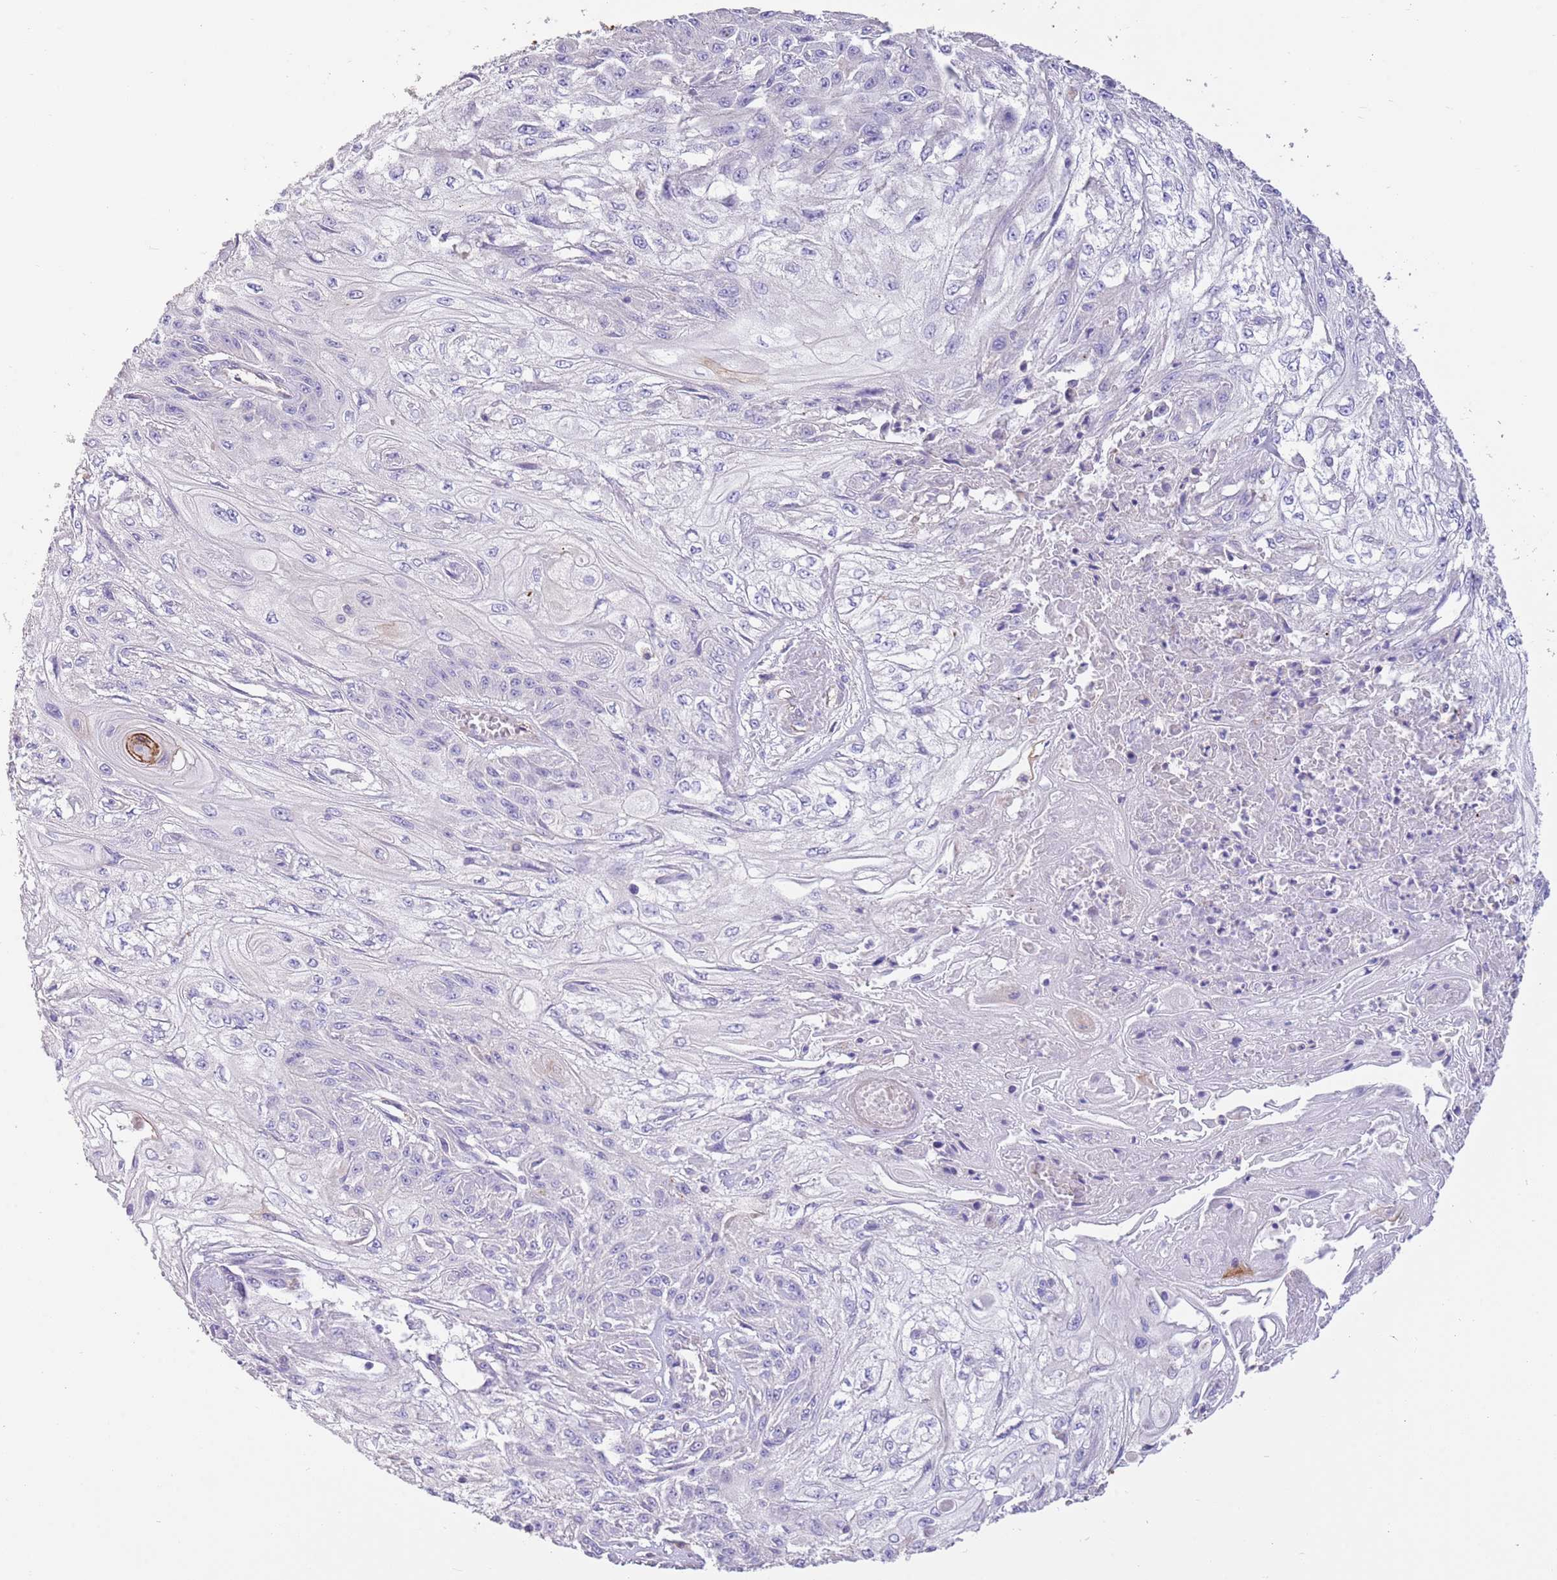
{"staining": {"intensity": "negative", "quantity": "none", "location": "none"}, "tissue": "skin cancer", "cell_type": "Tumor cells", "image_type": "cancer", "snomed": [{"axis": "morphology", "description": "Squamous cell carcinoma, NOS"}, {"axis": "morphology", "description": "Squamous cell carcinoma, metastatic, NOS"}, {"axis": "topography", "description": "Skin"}, {"axis": "topography", "description": "Lymph node"}], "caption": "Immunohistochemistry (IHC) micrograph of skin metastatic squamous cell carcinoma stained for a protein (brown), which shows no staining in tumor cells.", "gene": "SFTPA1", "patient": {"sex": "male", "age": 75}}